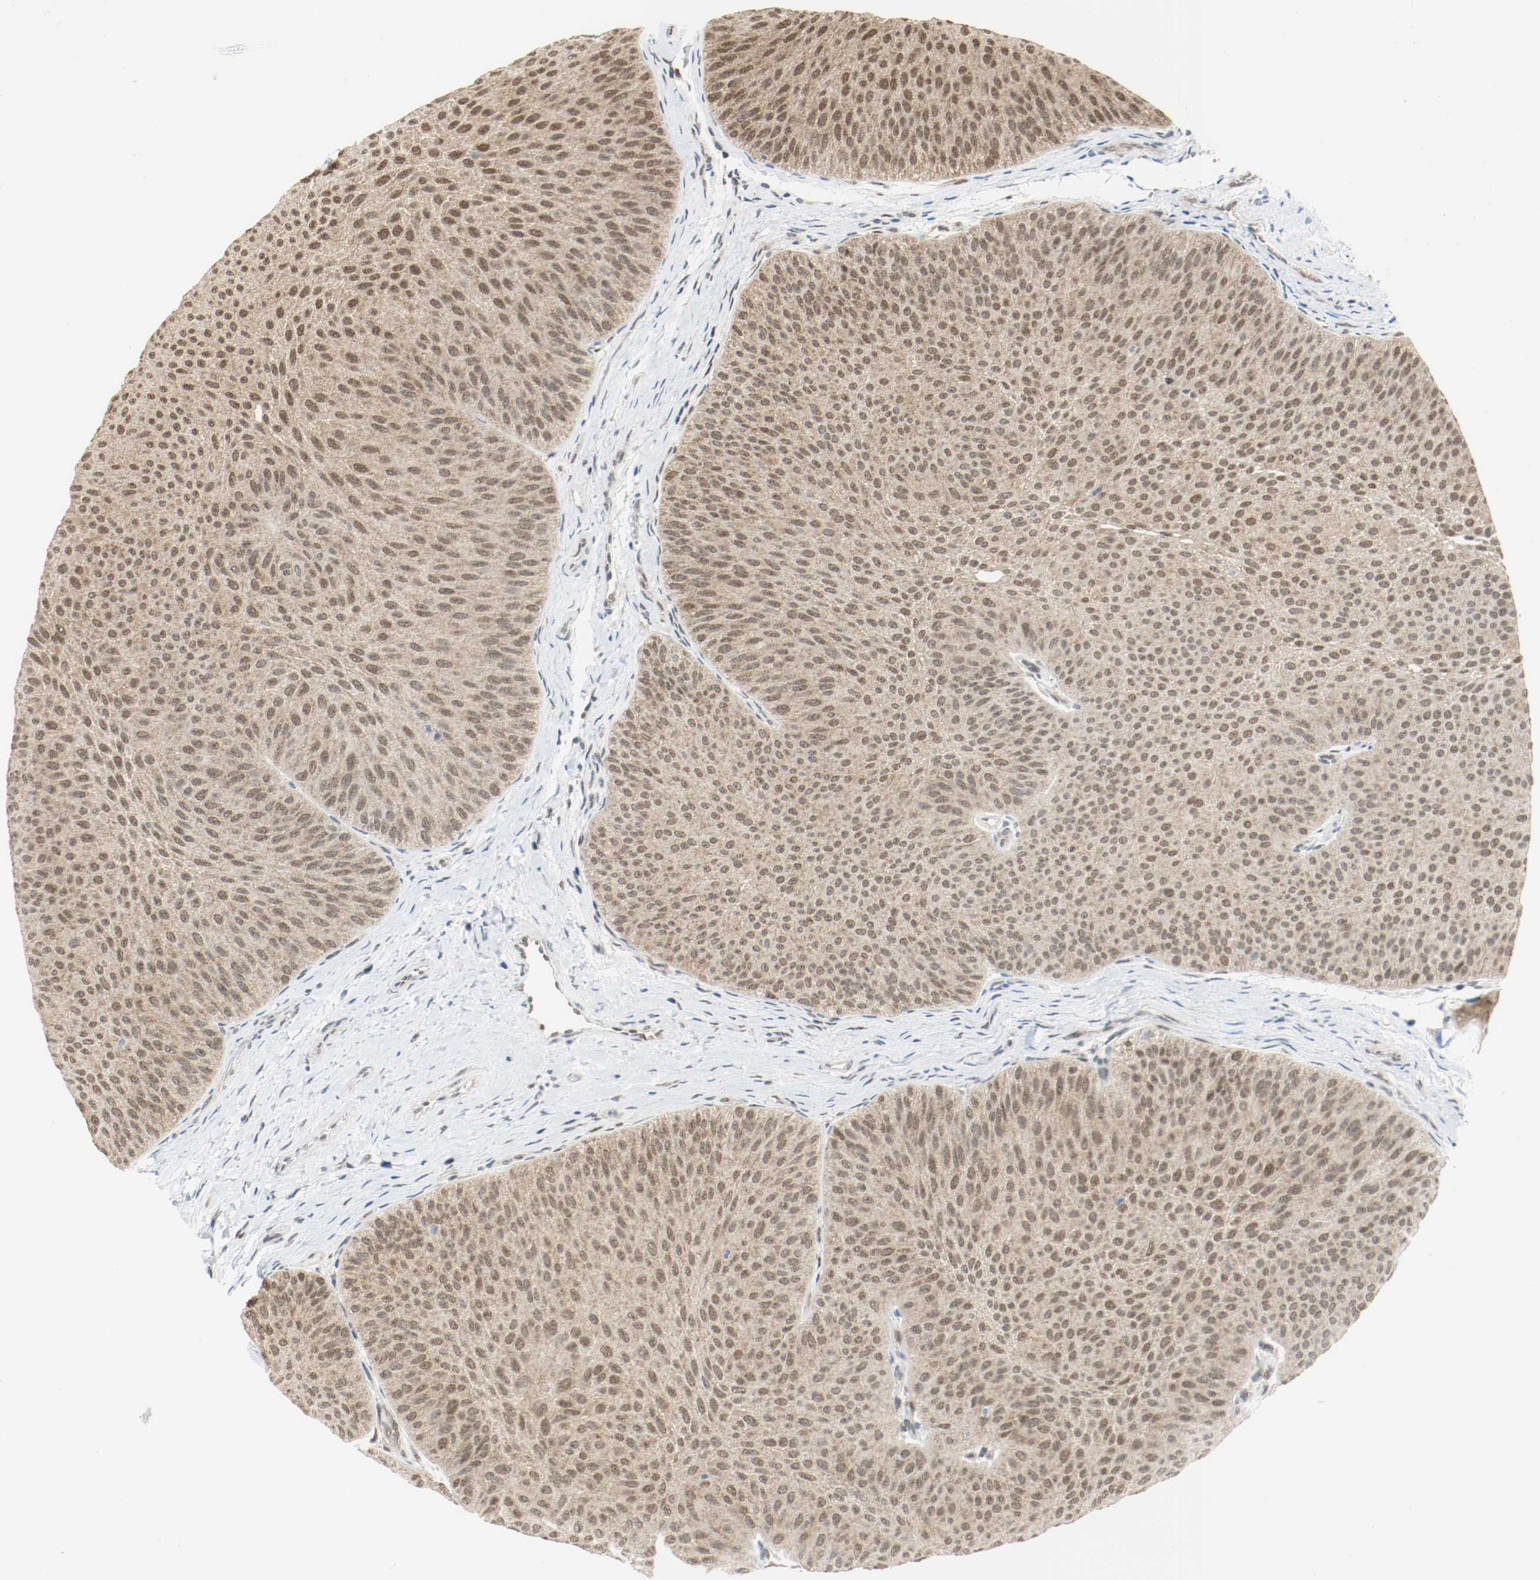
{"staining": {"intensity": "moderate", "quantity": ">75%", "location": "cytoplasmic/membranous,nuclear"}, "tissue": "urothelial cancer", "cell_type": "Tumor cells", "image_type": "cancer", "snomed": [{"axis": "morphology", "description": "Urothelial carcinoma, Low grade"}, {"axis": "topography", "description": "Urinary bladder"}], "caption": "The micrograph reveals immunohistochemical staining of urothelial carcinoma (low-grade). There is moderate cytoplasmic/membranous and nuclear staining is seen in about >75% of tumor cells. The staining is performed using DAB (3,3'-diaminobenzidine) brown chromogen to label protein expression. The nuclei are counter-stained blue using hematoxylin.", "gene": "PPME1", "patient": {"sex": "female", "age": 60}}